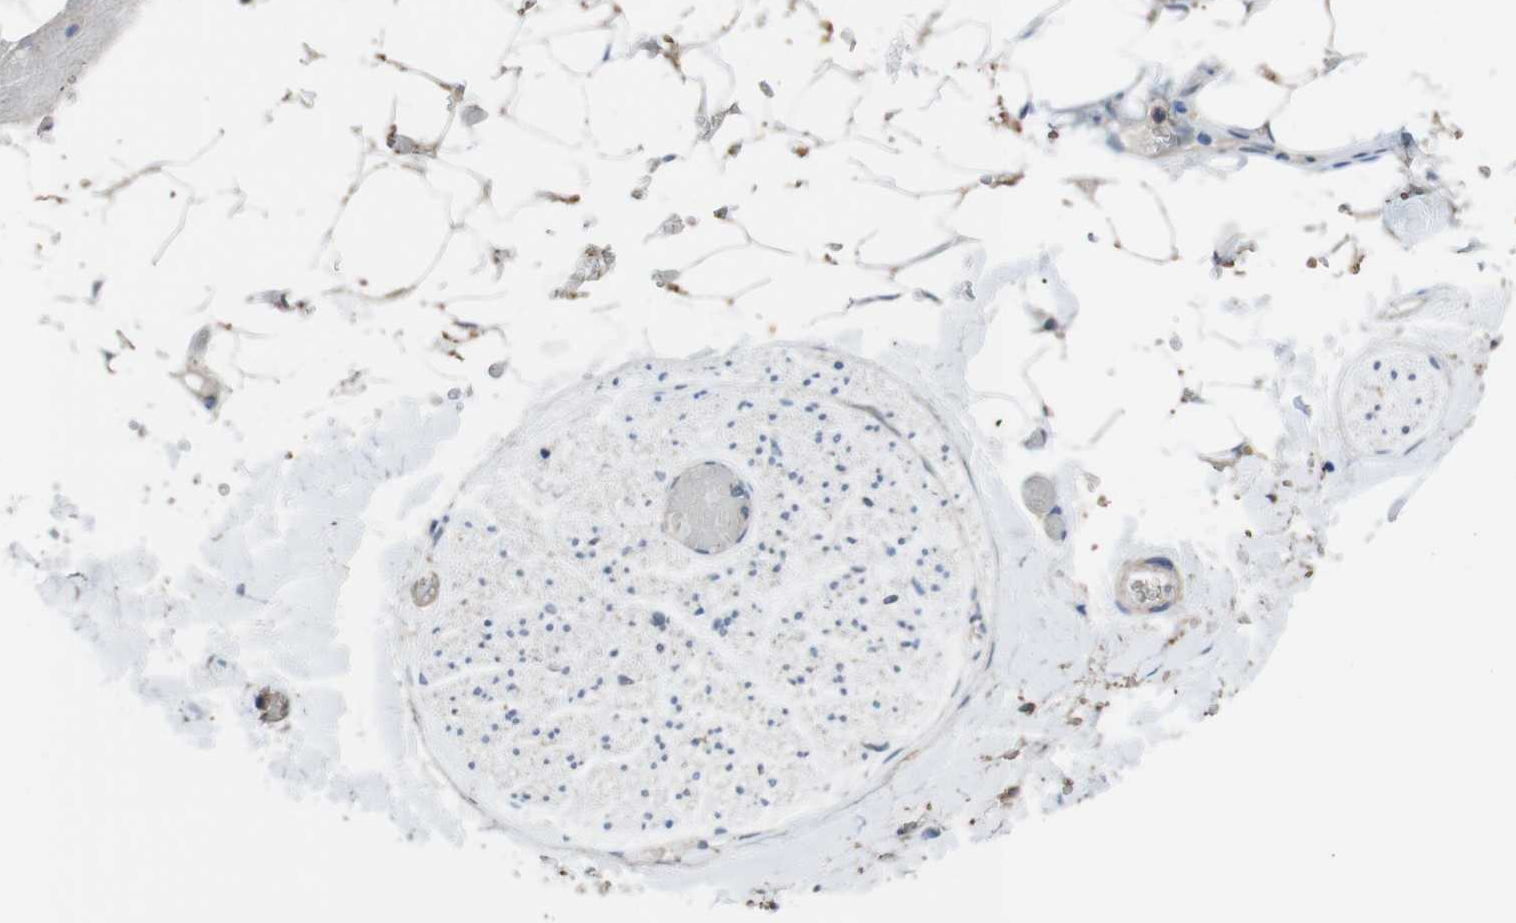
{"staining": {"intensity": "weak", "quantity": "<25%", "location": "cytoplasmic/membranous"}, "tissue": "adipose tissue", "cell_type": "Adipocytes", "image_type": "normal", "snomed": [{"axis": "morphology", "description": "Normal tissue, NOS"}, {"axis": "topography", "description": "Peripheral nerve tissue"}], "caption": "An immunohistochemistry photomicrograph of unremarkable adipose tissue is shown. There is no staining in adipocytes of adipose tissue.", "gene": "ATP2B1", "patient": {"sex": "male", "age": 70}}